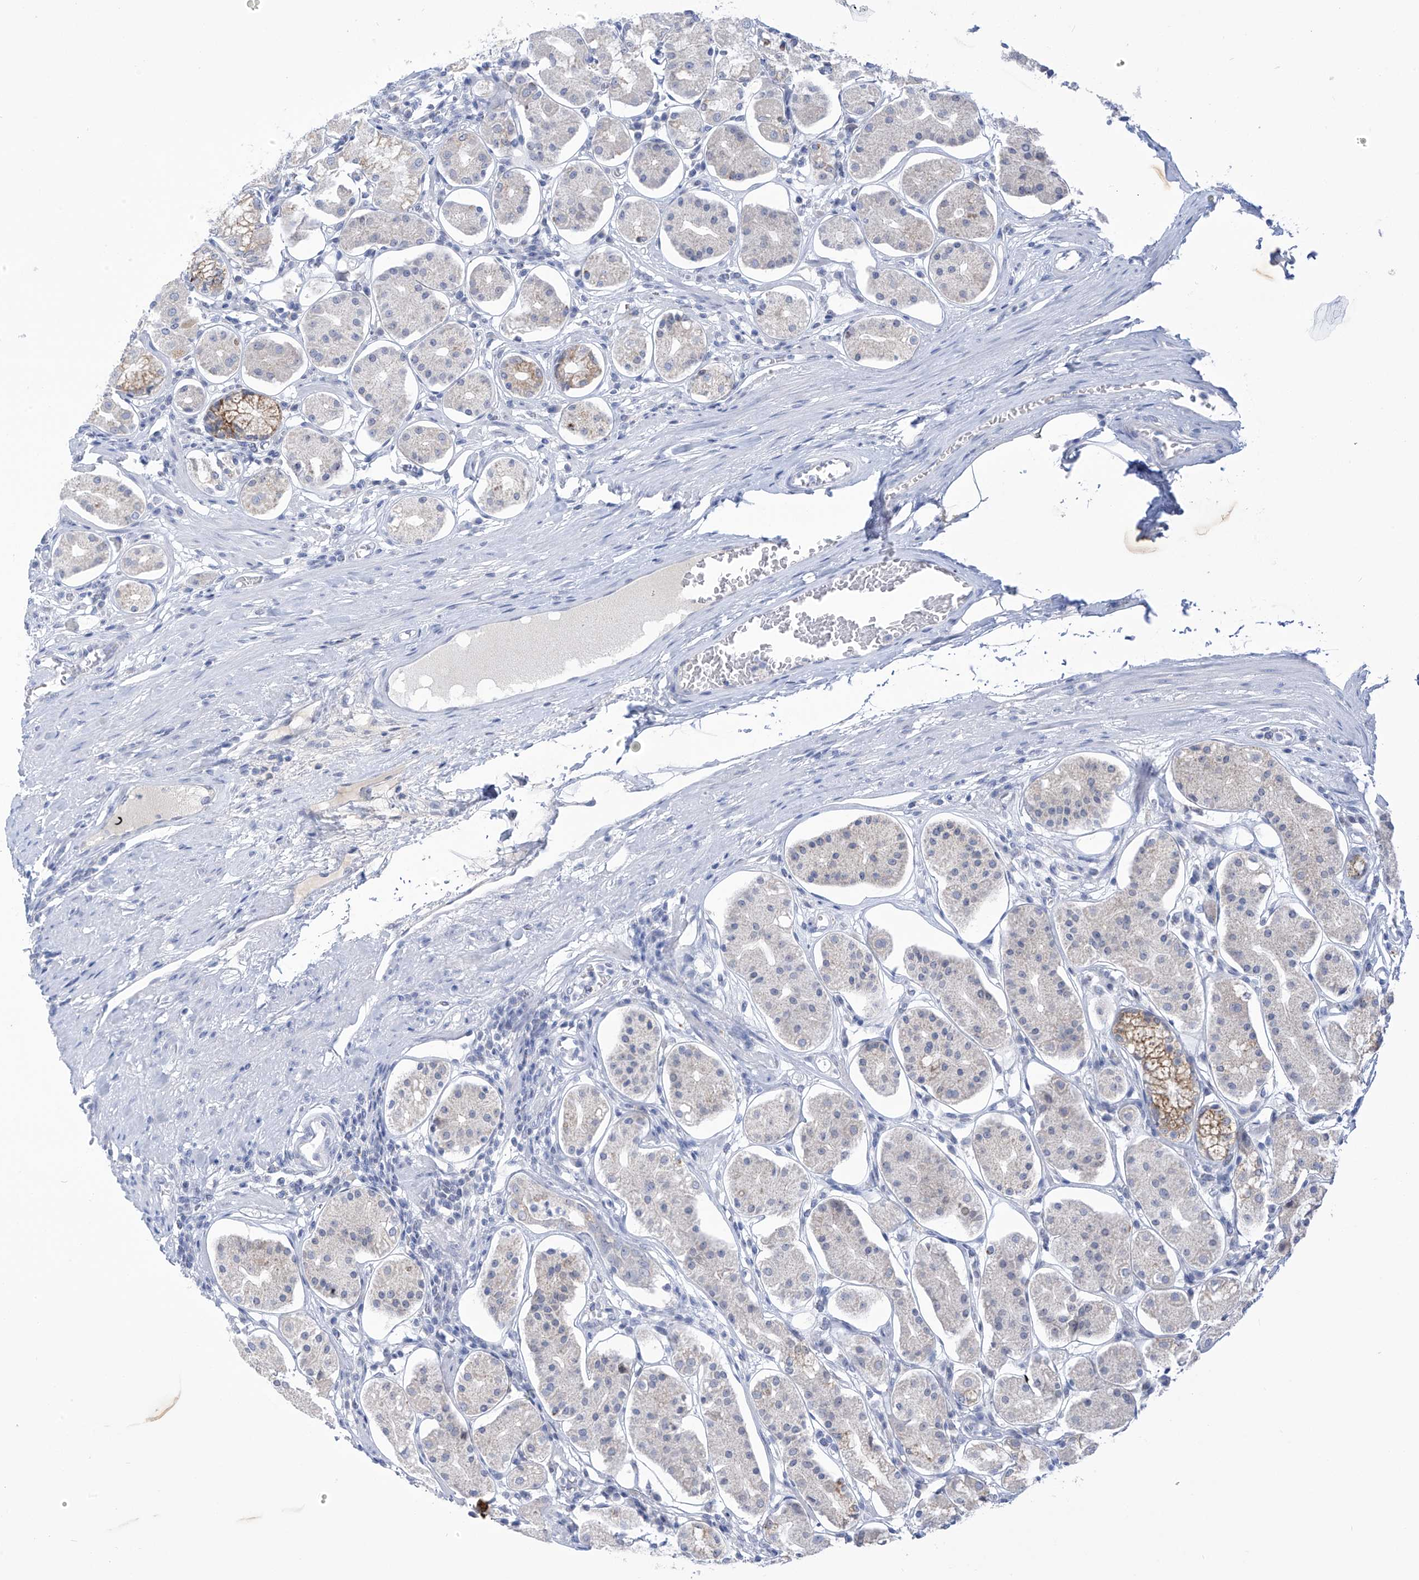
{"staining": {"intensity": "strong", "quantity": "<25%", "location": "cytoplasmic/membranous"}, "tissue": "stomach", "cell_type": "Glandular cells", "image_type": "normal", "snomed": [{"axis": "morphology", "description": "Normal tissue, NOS"}, {"axis": "topography", "description": "Stomach, lower"}], "caption": "Strong cytoplasmic/membranous positivity for a protein is appreciated in approximately <25% of glandular cells of benign stomach using IHC.", "gene": "IBA57", "patient": {"sex": "female", "age": 56}}